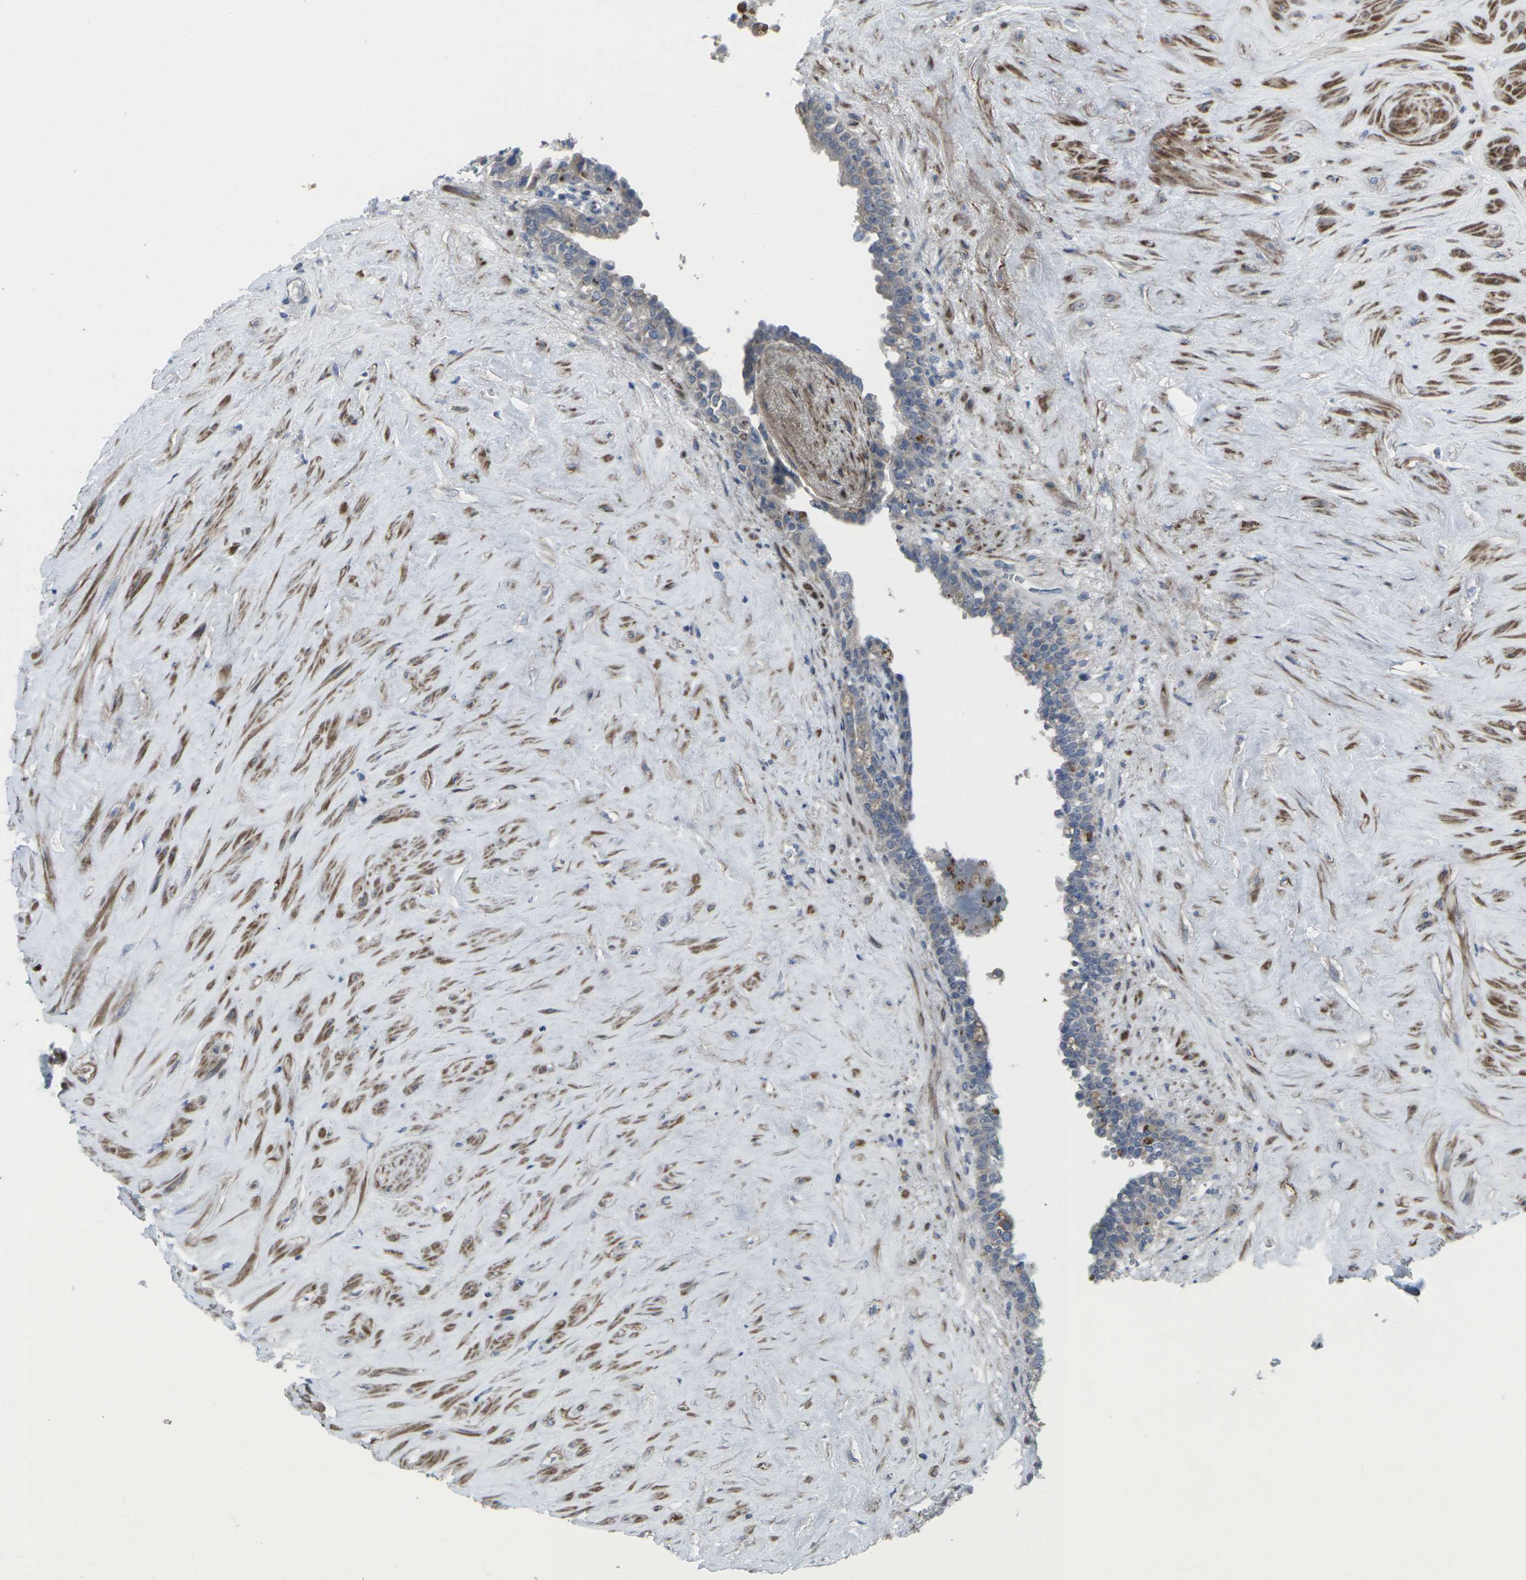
{"staining": {"intensity": "weak", "quantity": ">75%", "location": "cytoplasmic/membranous"}, "tissue": "seminal vesicle", "cell_type": "Glandular cells", "image_type": "normal", "snomed": [{"axis": "morphology", "description": "Normal tissue, NOS"}, {"axis": "topography", "description": "Seminal veicle"}], "caption": "The histopathology image shows immunohistochemical staining of benign seminal vesicle. There is weak cytoplasmic/membranous staining is present in approximately >75% of glandular cells.", "gene": "CCR10", "patient": {"sex": "male", "age": 63}}